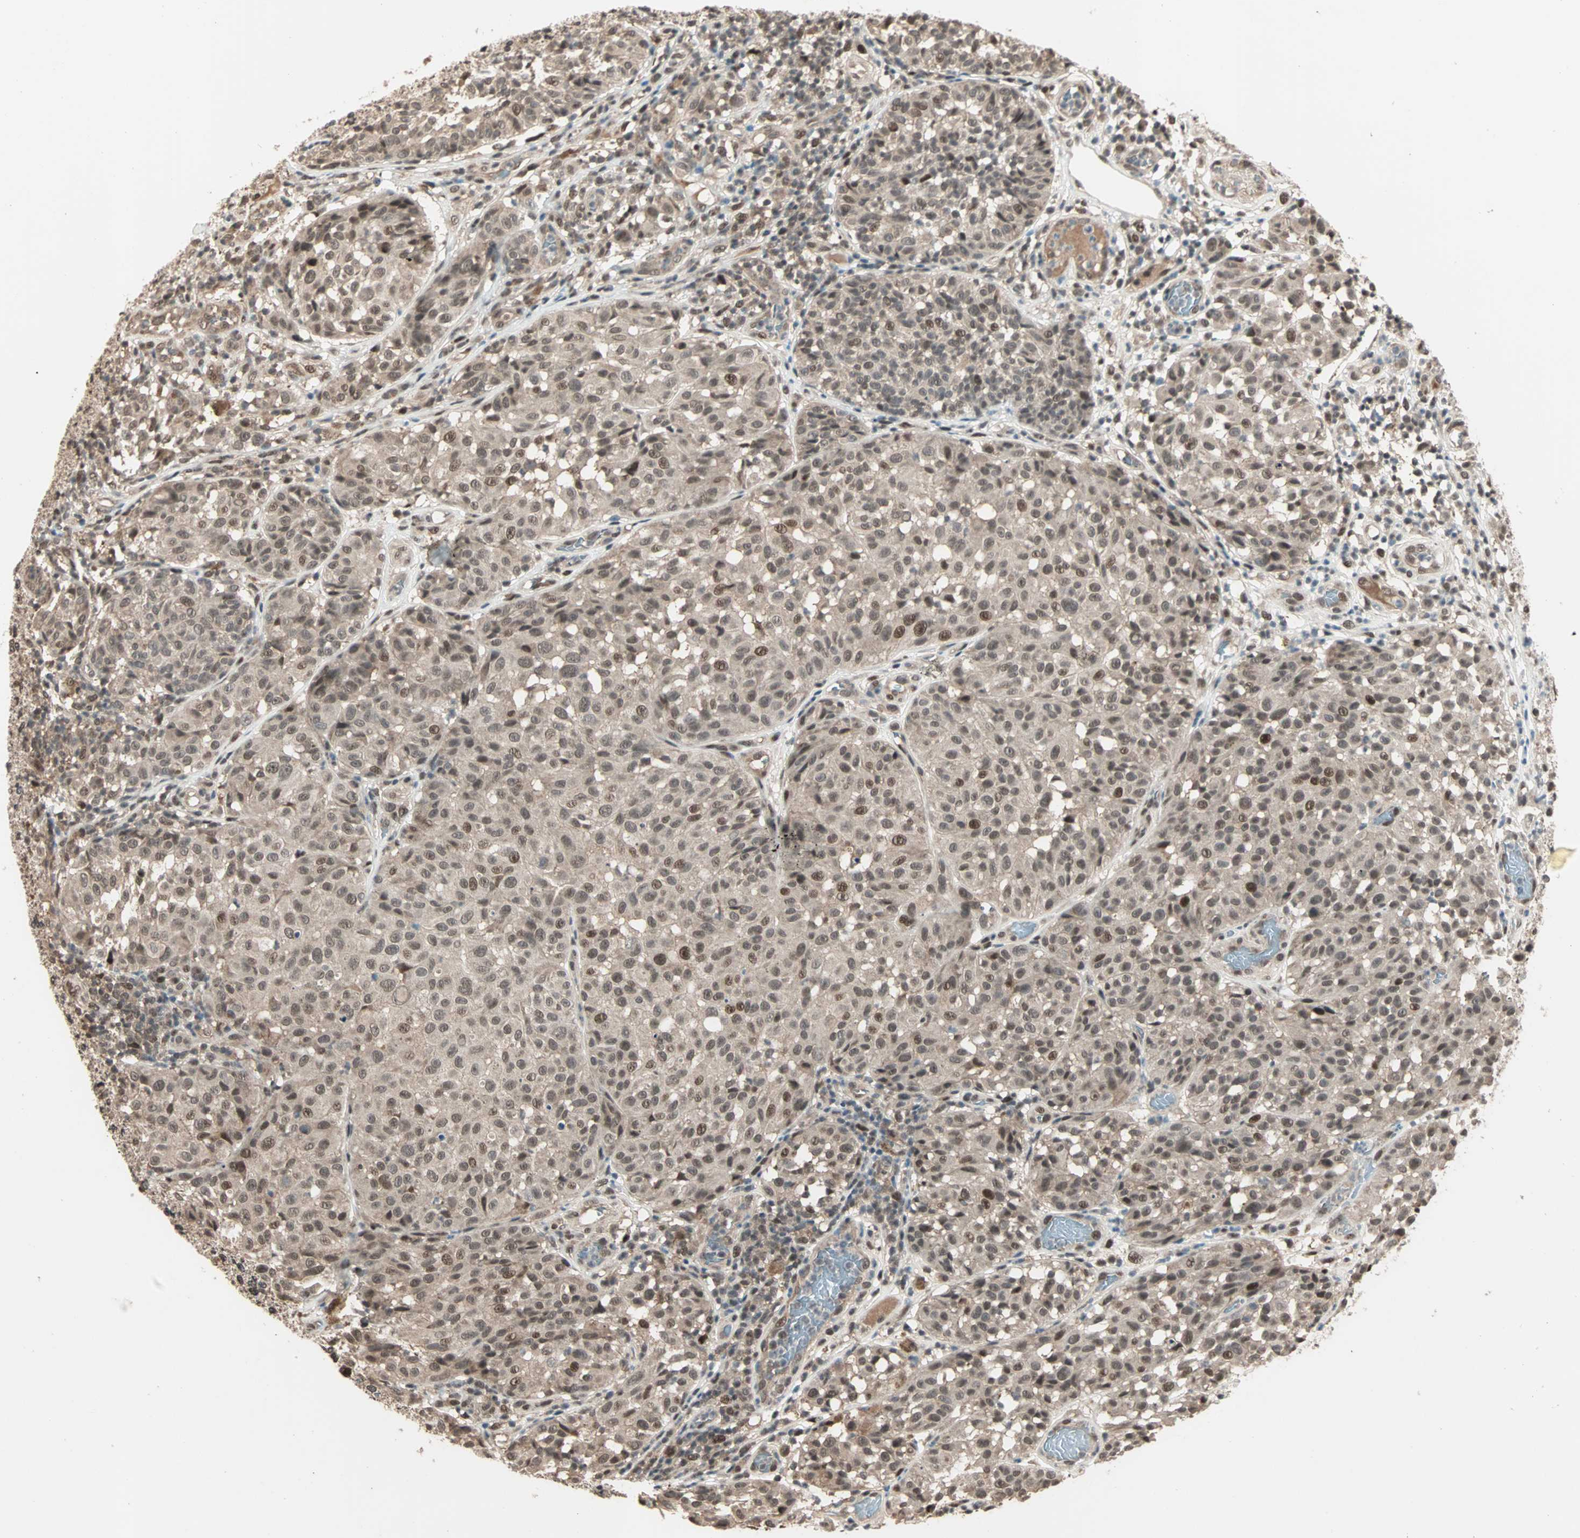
{"staining": {"intensity": "moderate", "quantity": ">75%", "location": "cytoplasmic/membranous,nuclear"}, "tissue": "melanoma", "cell_type": "Tumor cells", "image_type": "cancer", "snomed": [{"axis": "morphology", "description": "Malignant melanoma, NOS"}, {"axis": "topography", "description": "Skin"}], "caption": "A brown stain highlights moderate cytoplasmic/membranous and nuclear staining of a protein in melanoma tumor cells.", "gene": "ZNF701", "patient": {"sex": "female", "age": 46}}